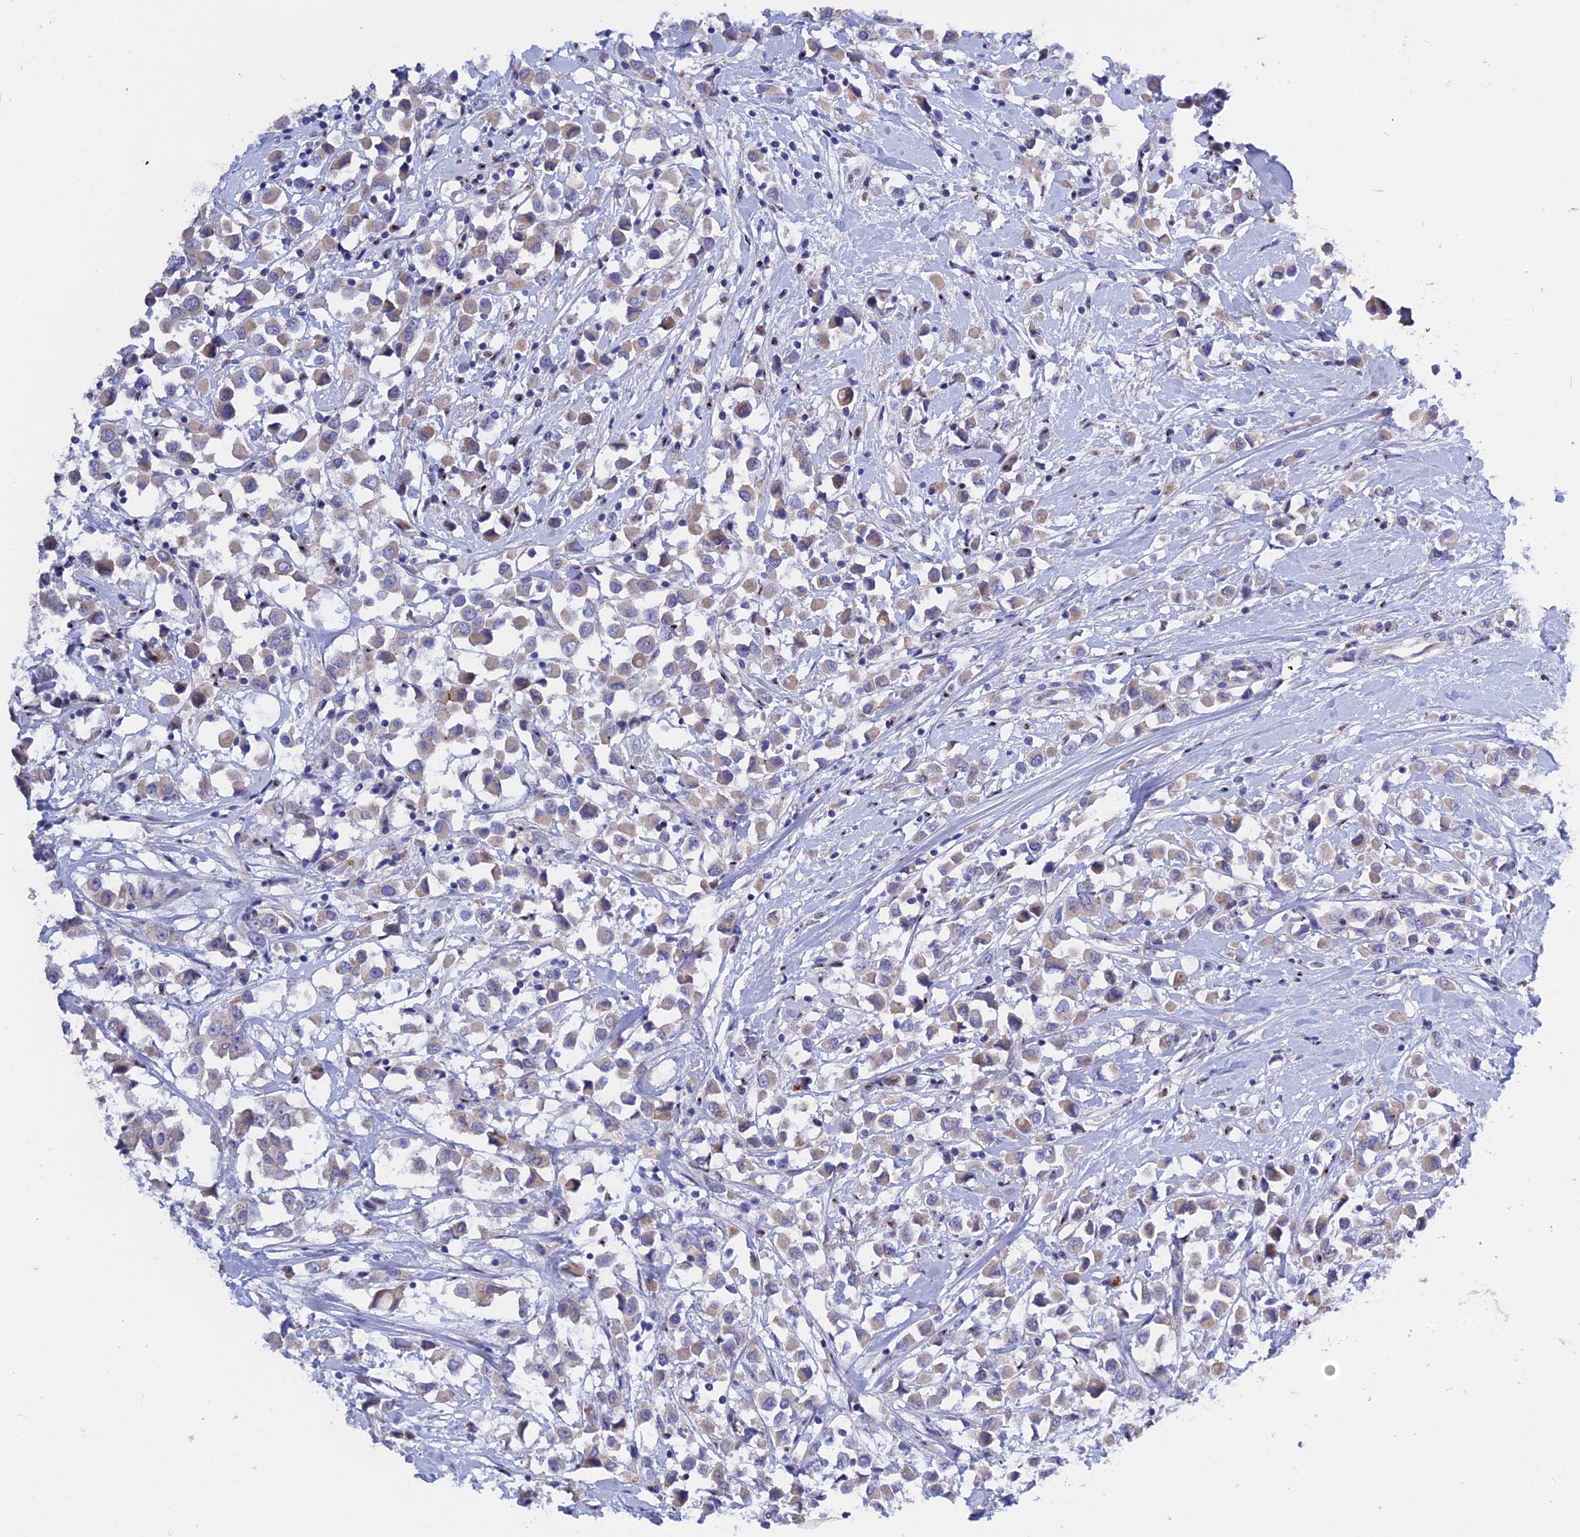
{"staining": {"intensity": "negative", "quantity": "none", "location": "none"}, "tissue": "breast cancer", "cell_type": "Tumor cells", "image_type": "cancer", "snomed": [{"axis": "morphology", "description": "Duct carcinoma"}, {"axis": "topography", "description": "Breast"}], "caption": "Histopathology image shows no protein staining in tumor cells of invasive ductal carcinoma (breast) tissue.", "gene": "GK5", "patient": {"sex": "female", "age": 61}}